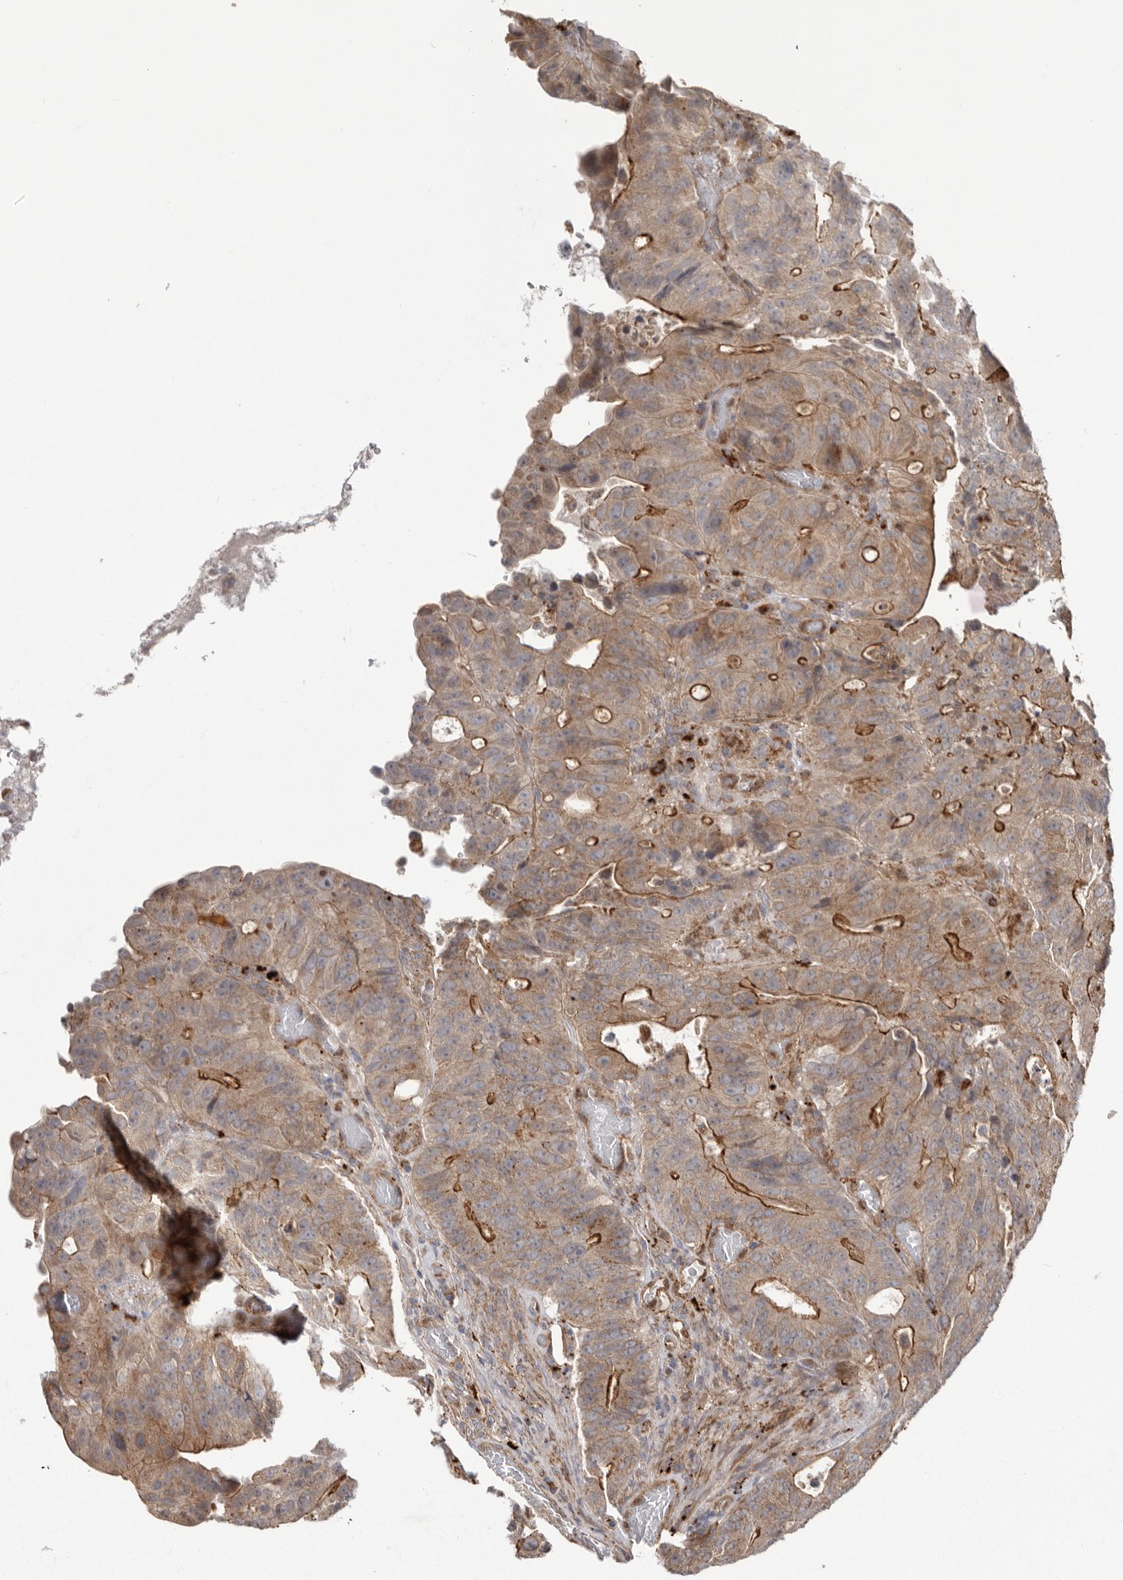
{"staining": {"intensity": "weak", "quantity": ">75%", "location": "cytoplasmic/membranous"}, "tissue": "colorectal cancer", "cell_type": "Tumor cells", "image_type": "cancer", "snomed": [{"axis": "morphology", "description": "Adenocarcinoma, NOS"}, {"axis": "topography", "description": "Colon"}], "caption": "DAB immunohistochemical staining of colorectal cancer exhibits weak cytoplasmic/membranous protein staining in approximately >75% of tumor cells. (brown staining indicates protein expression, while blue staining denotes nuclei).", "gene": "NUP43", "patient": {"sex": "male", "age": 87}}